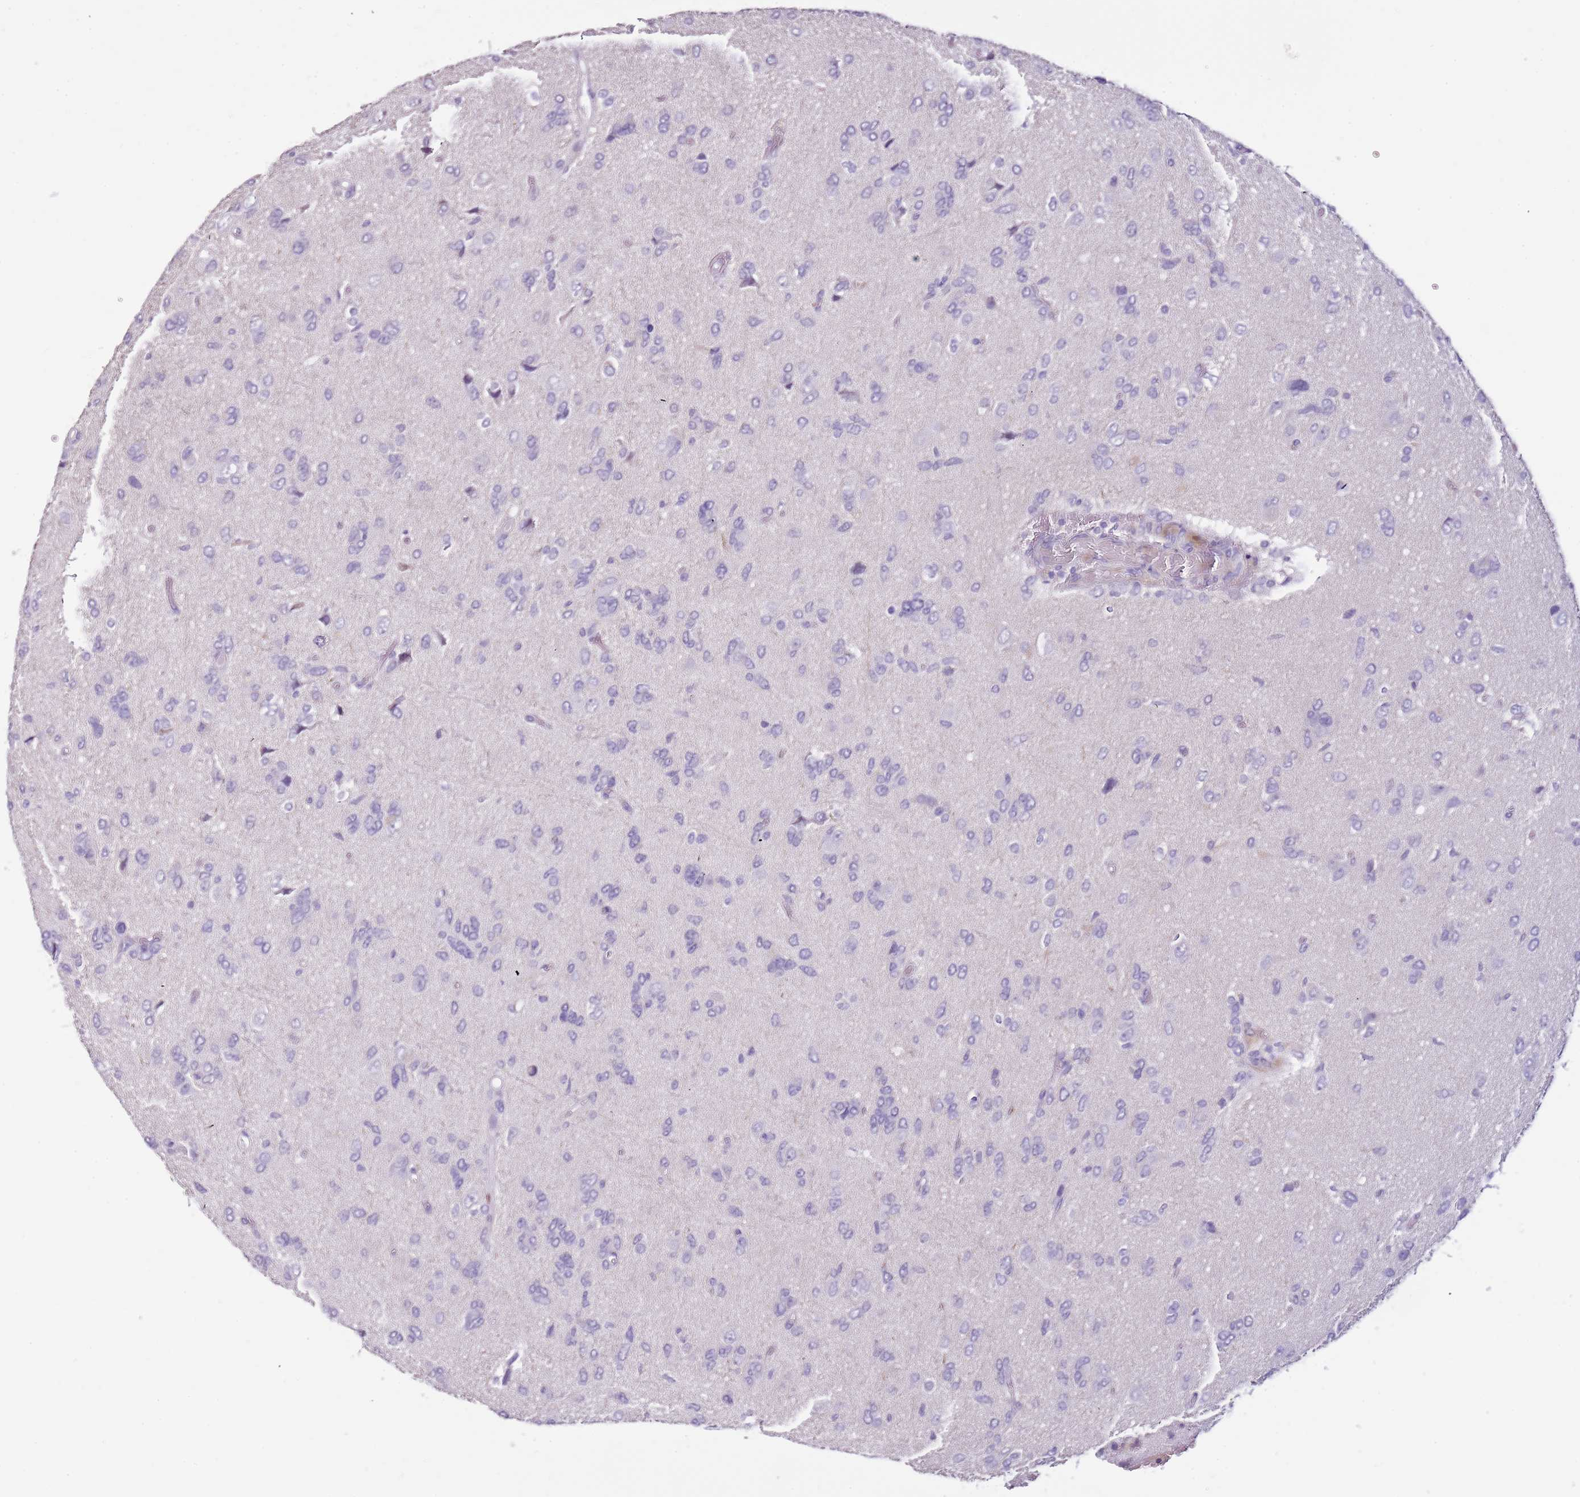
{"staining": {"intensity": "negative", "quantity": "none", "location": "none"}, "tissue": "glioma", "cell_type": "Tumor cells", "image_type": "cancer", "snomed": [{"axis": "morphology", "description": "Glioma, malignant, High grade"}, {"axis": "topography", "description": "Brain"}], "caption": "Immunohistochemistry photomicrograph of human malignant high-grade glioma stained for a protein (brown), which exhibits no positivity in tumor cells.", "gene": "NKX2-3", "patient": {"sex": "female", "age": 59}}